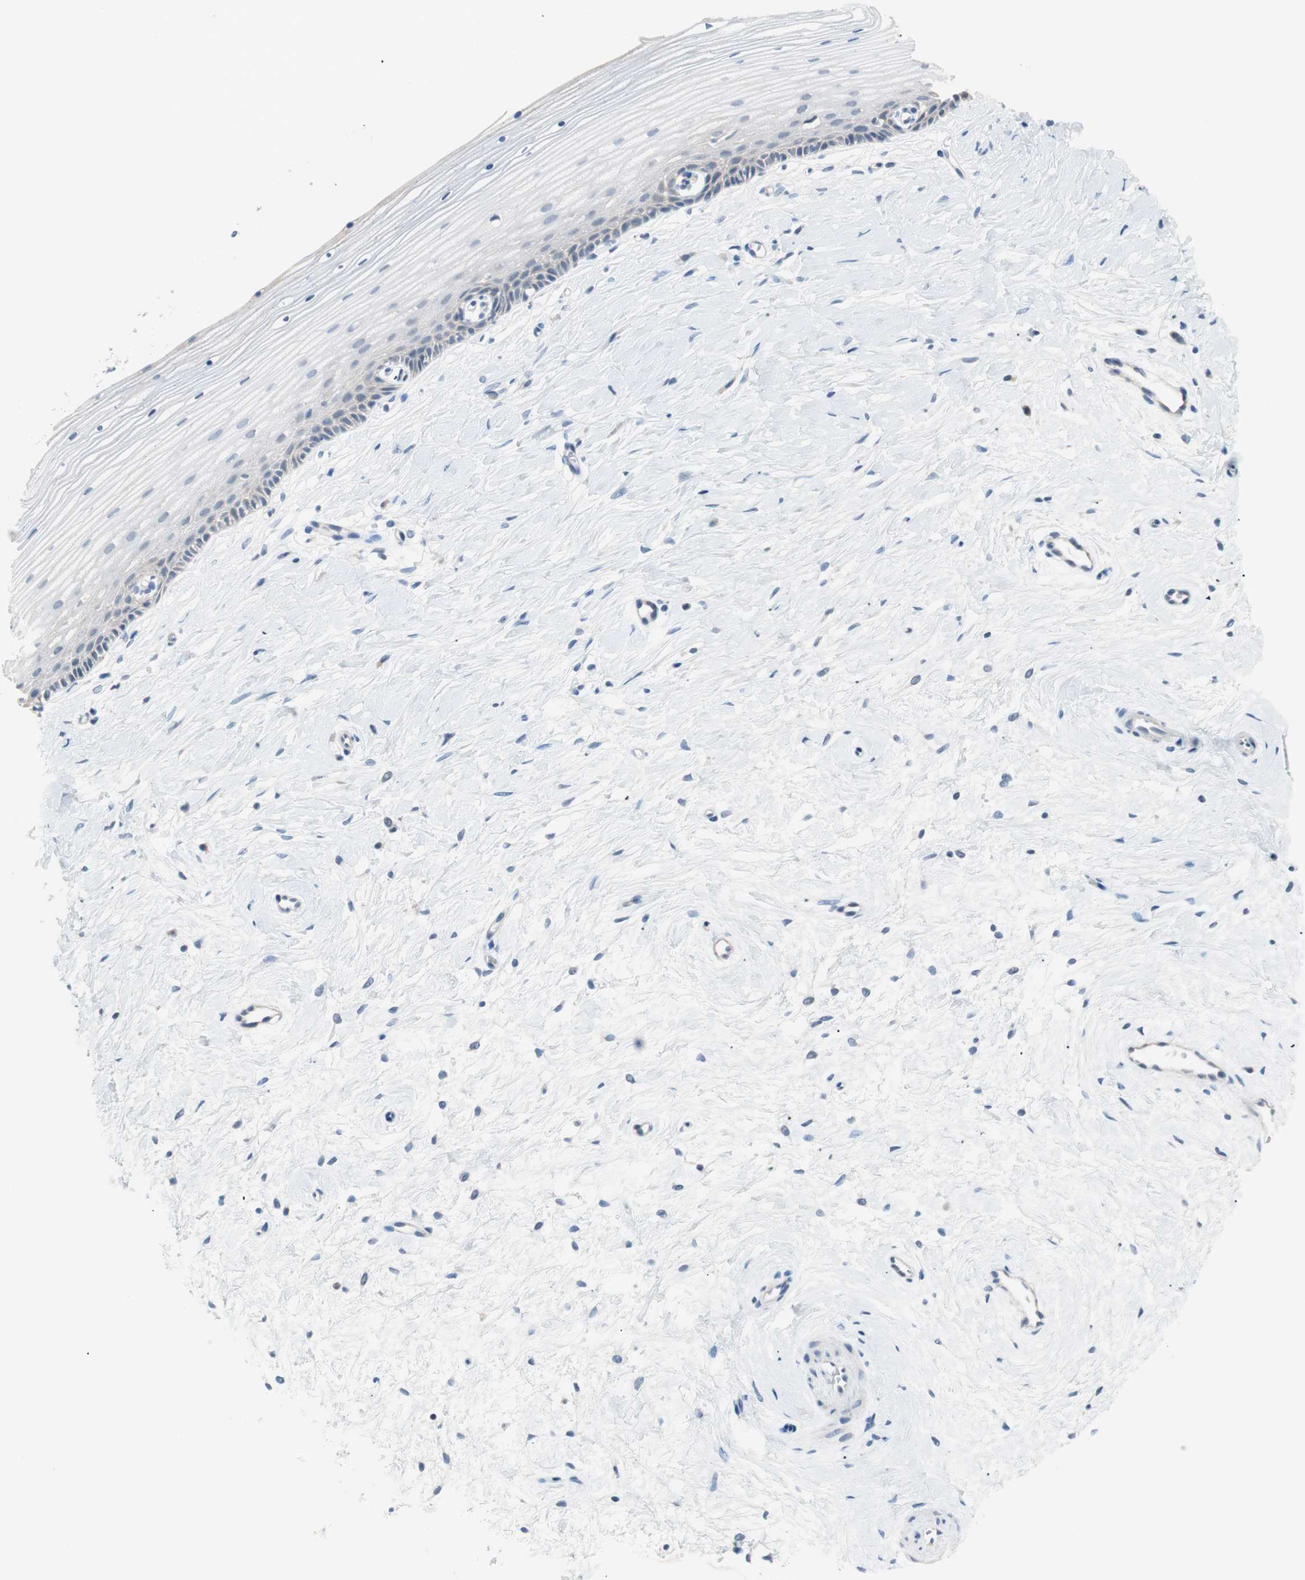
{"staining": {"intensity": "negative", "quantity": "none", "location": "none"}, "tissue": "cervix", "cell_type": "Glandular cells", "image_type": "normal", "snomed": [{"axis": "morphology", "description": "Normal tissue, NOS"}, {"axis": "topography", "description": "Cervix"}], "caption": "A high-resolution micrograph shows IHC staining of normal cervix, which reveals no significant positivity in glandular cells.", "gene": "VIL1", "patient": {"sex": "female", "age": 39}}